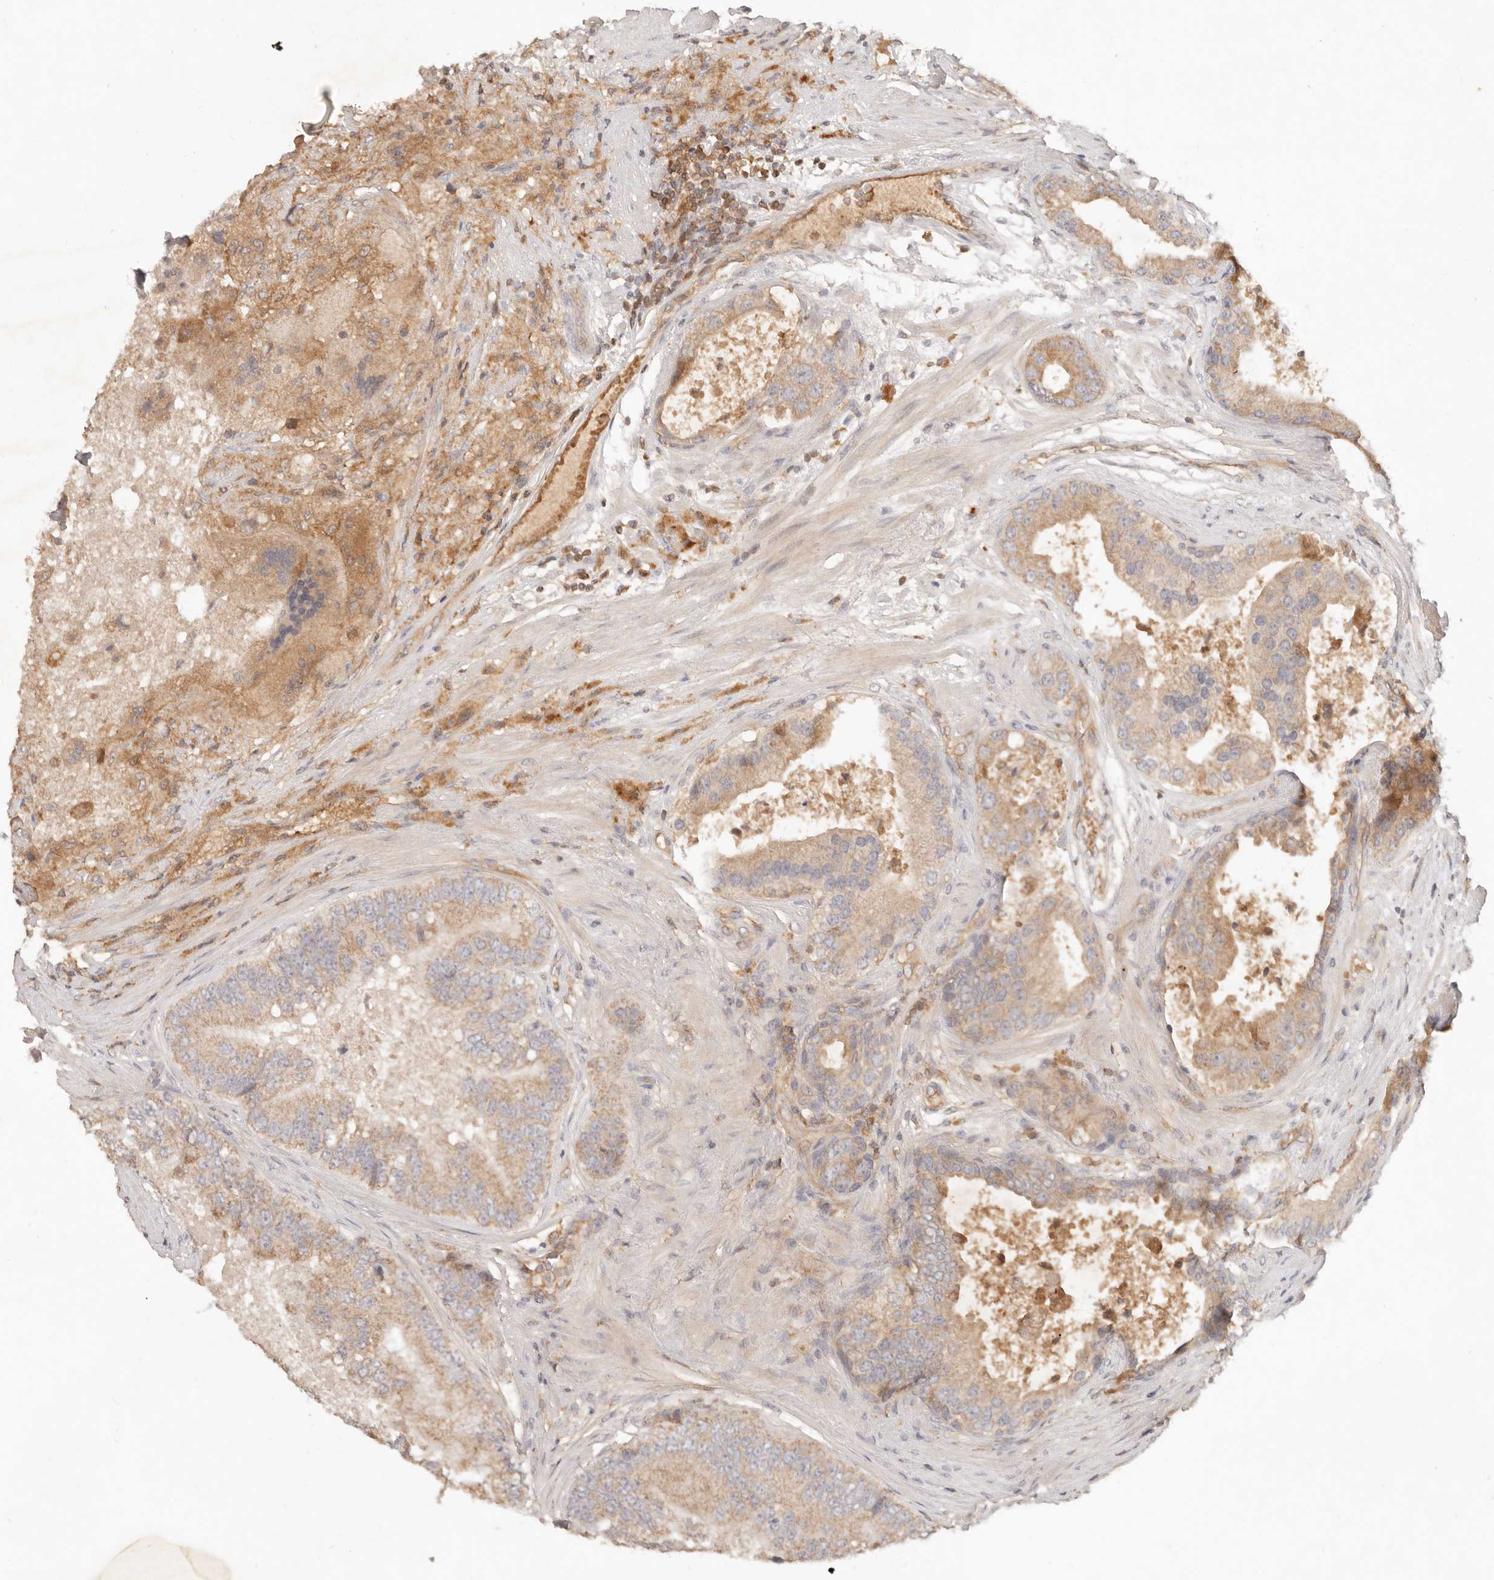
{"staining": {"intensity": "weak", "quantity": ">75%", "location": "cytoplasmic/membranous"}, "tissue": "prostate cancer", "cell_type": "Tumor cells", "image_type": "cancer", "snomed": [{"axis": "morphology", "description": "Adenocarcinoma, High grade"}, {"axis": "topography", "description": "Prostate"}], "caption": "IHC staining of prostate cancer (adenocarcinoma (high-grade)), which displays low levels of weak cytoplasmic/membranous staining in approximately >75% of tumor cells indicating weak cytoplasmic/membranous protein staining. The staining was performed using DAB (3,3'-diaminobenzidine) (brown) for protein detection and nuclei were counterstained in hematoxylin (blue).", "gene": "NECAP2", "patient": {"sex": "male", "age": 70}}